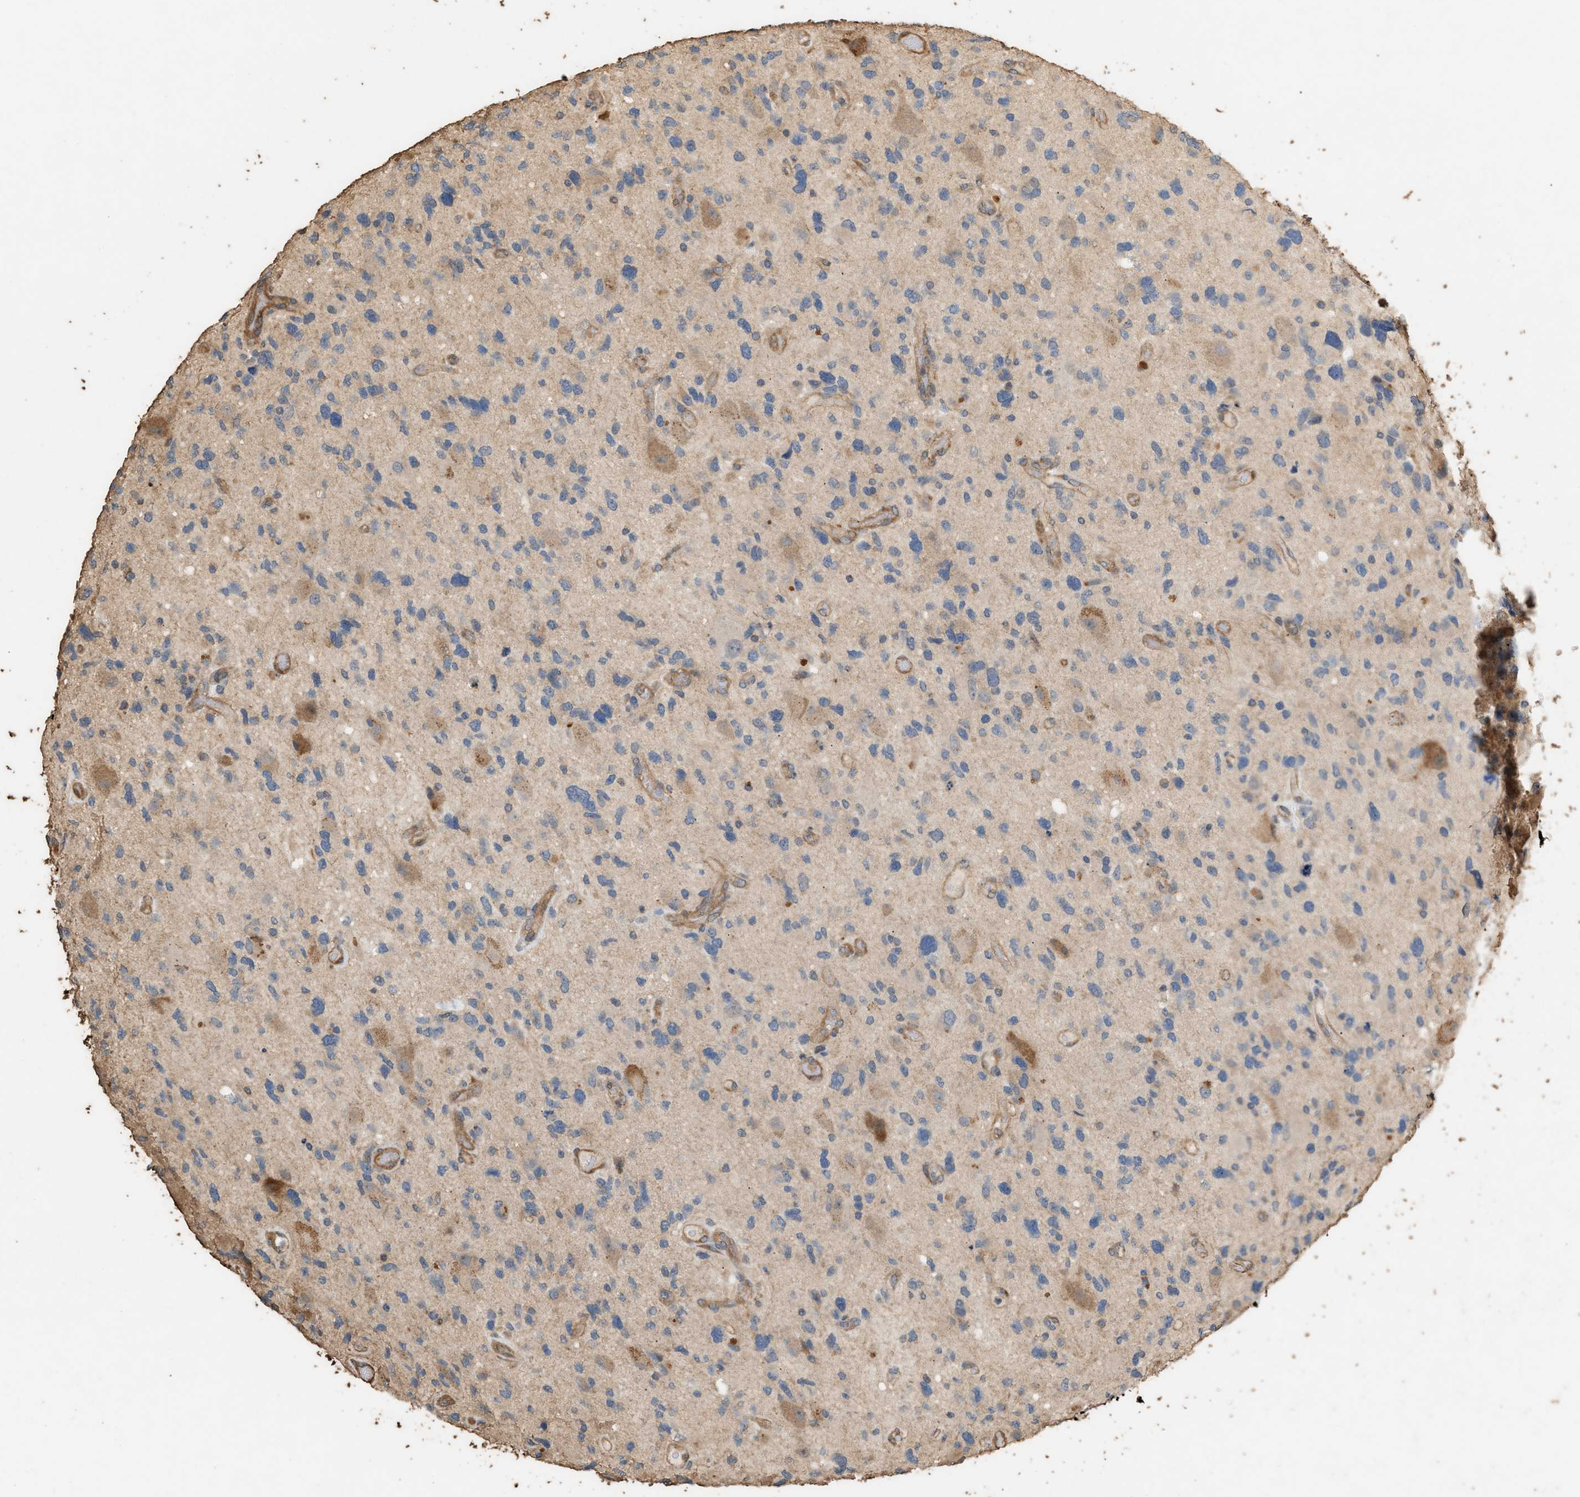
{"staining": {"intensity": "weak", "quantity": ">75%", "location": "cytoplasmic/membranous"}, "tissue": "glioma", "cell_type": "Tumor cells", "image_type": "cancer", "snomed": [{"axis": "morphology", "description": "Glioma, malignant, High grade"}, {"axis": "topography", "description": "Brain"}], "caption": "Tumor cells display low levels of weak cytoplasmic/membranous positivity in approximately >75% of cells in malignant glioma (high-grade).", "gene": "DCAF7", "patient": {"sex": "male", "age": 33}}